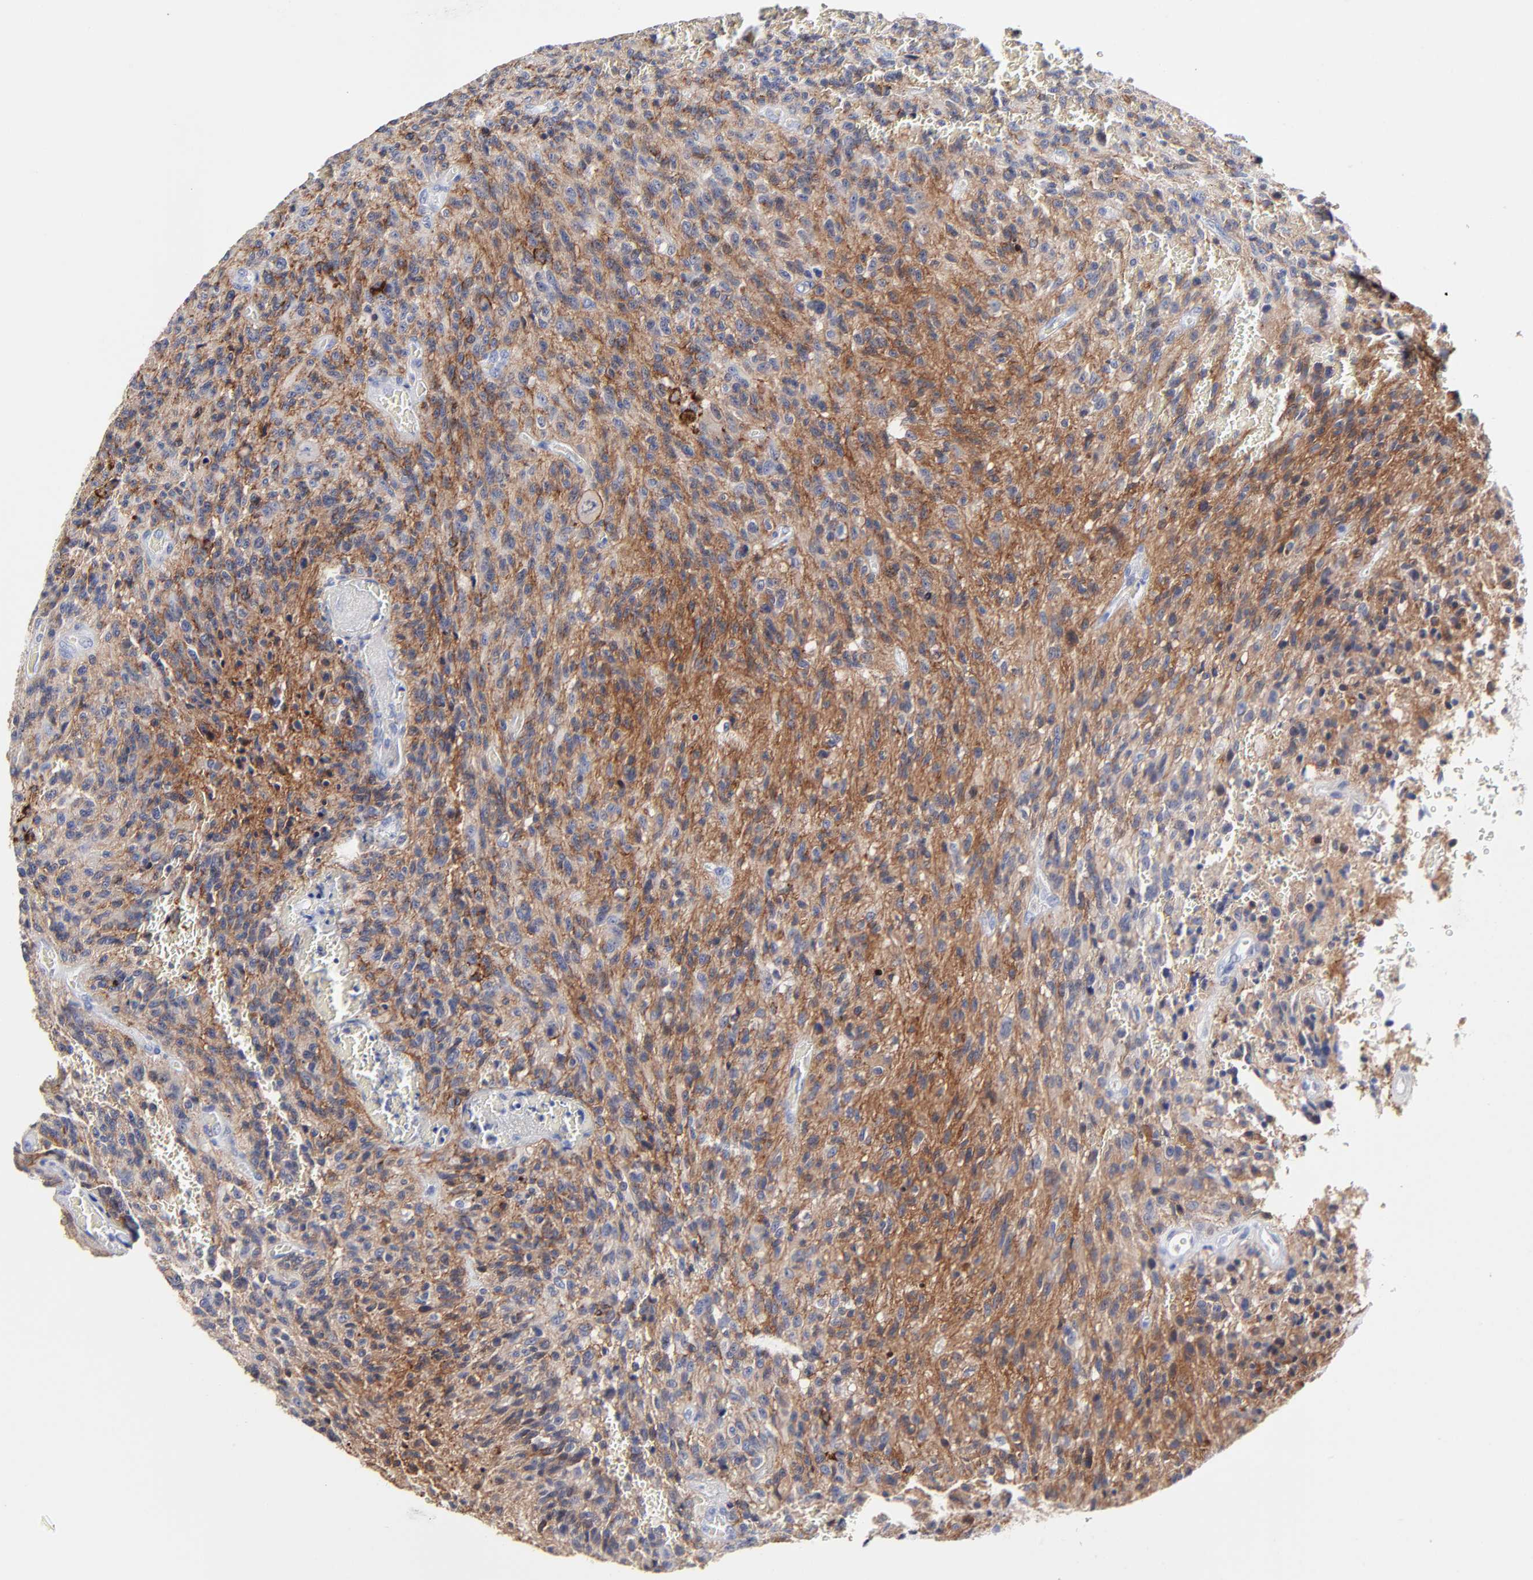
{"staining": {"intensity": "negative", "quantity": "none", "location": "none"}, "tissue": "glioma", "cell_type": "Tumor cells", "image_type": "cancer", "snomed": [{"axis": "morphology", "description": "Normal tissue, NOS"}, {"axis": "morphology", "description": "Glioma, malignant, High grade"}, {"axis": "topography", "description": "Cerebral cortex"}], "caption": "Micrograph shows no protein positivity in tumor cells of glioma tissue.", "gene": "CXADR", "patient": {"sex": "male", "age": 56}}